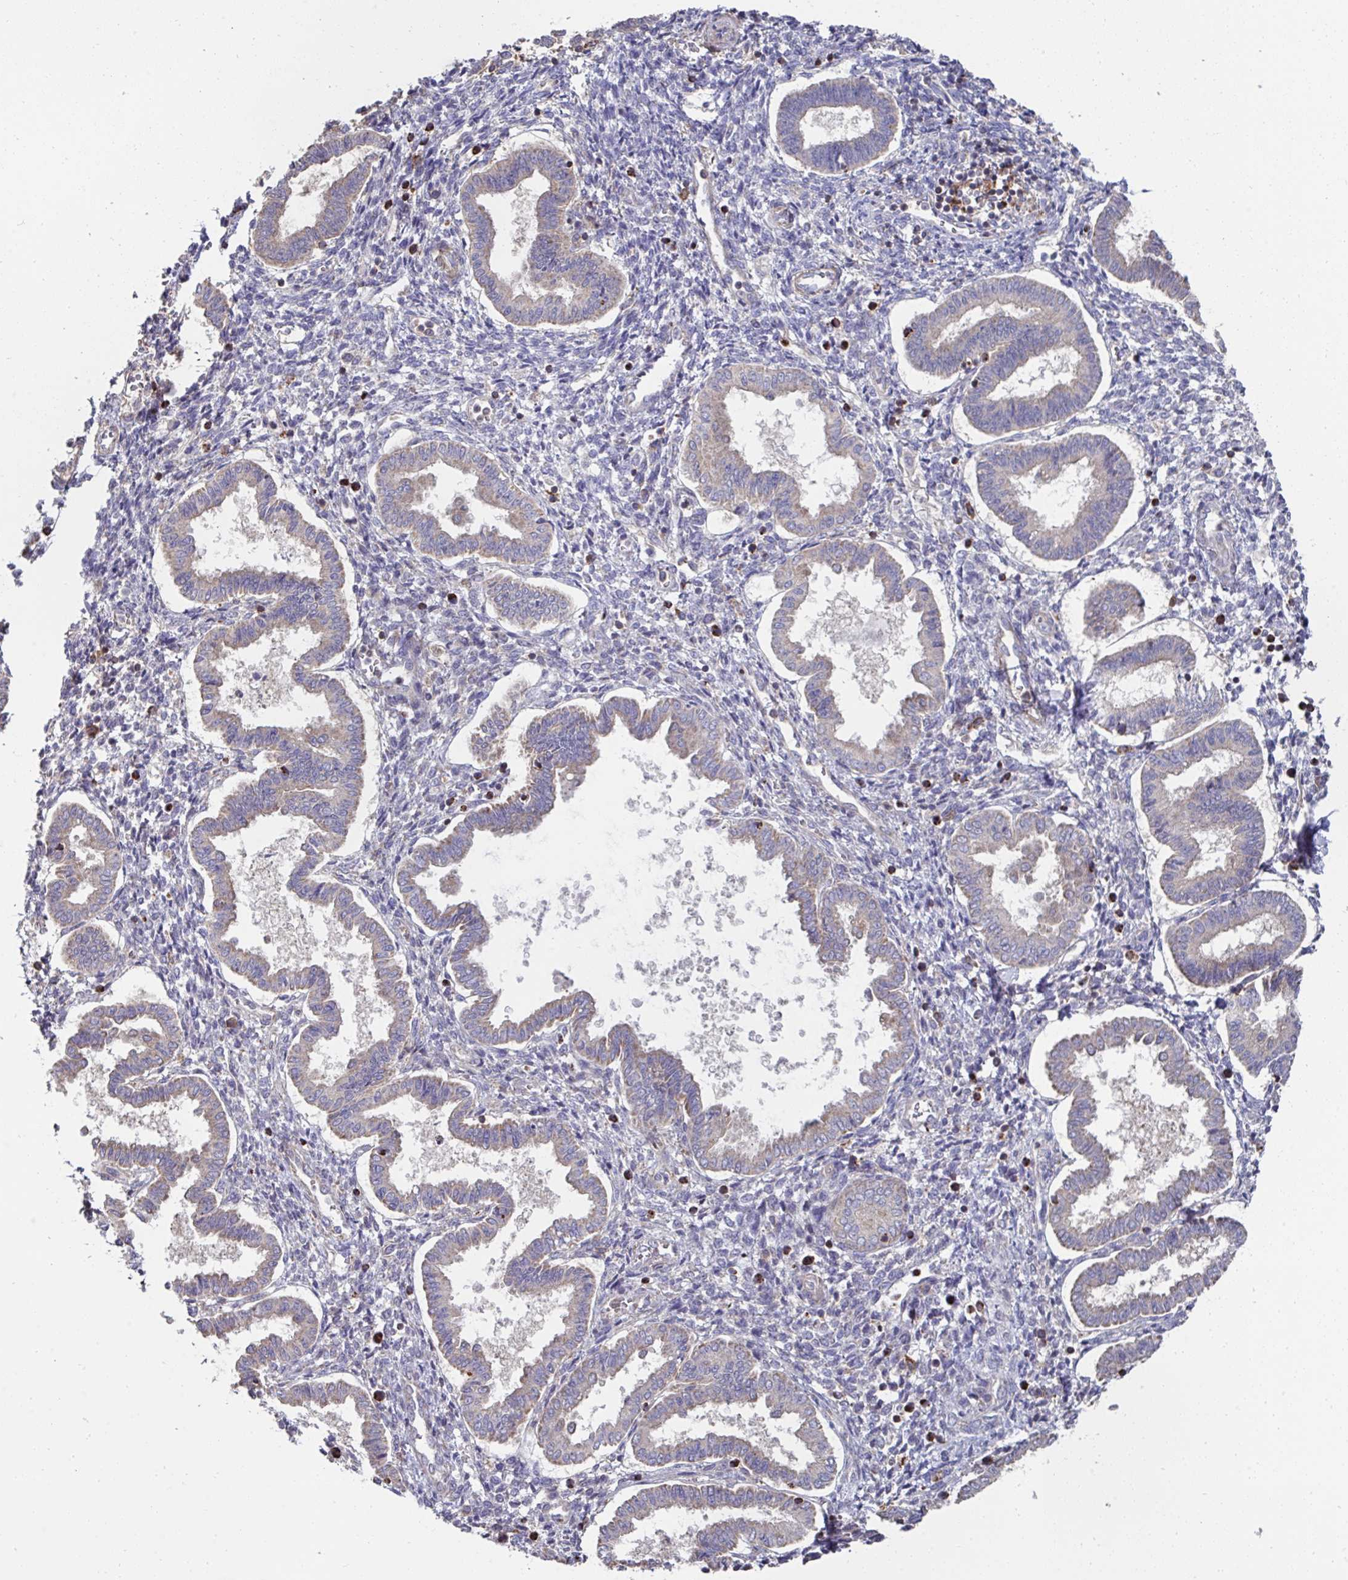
{"staining": {"intensity": "negative", "quantity": "none", "location": "none"}, "tissue": "endometrium", "cell_type": "Cells in endometrial stroma", "image_type": "normal", "snomed": [{"axis": "morphology", "description": "Normal tissue, NOS"}, {"axis": "topography", "description": "Endometrium"}], "caption": "Endometrium was stained to show a protein in brown. There is no significant expression in cells in endometrial stroma. (DAB (3,3'-diaminobenzidine) immunohistochemistry (IHC) with hematoxylin counter stain).", "gene": "DZANK1", "patient": {"sex": "female", "age": 24}}